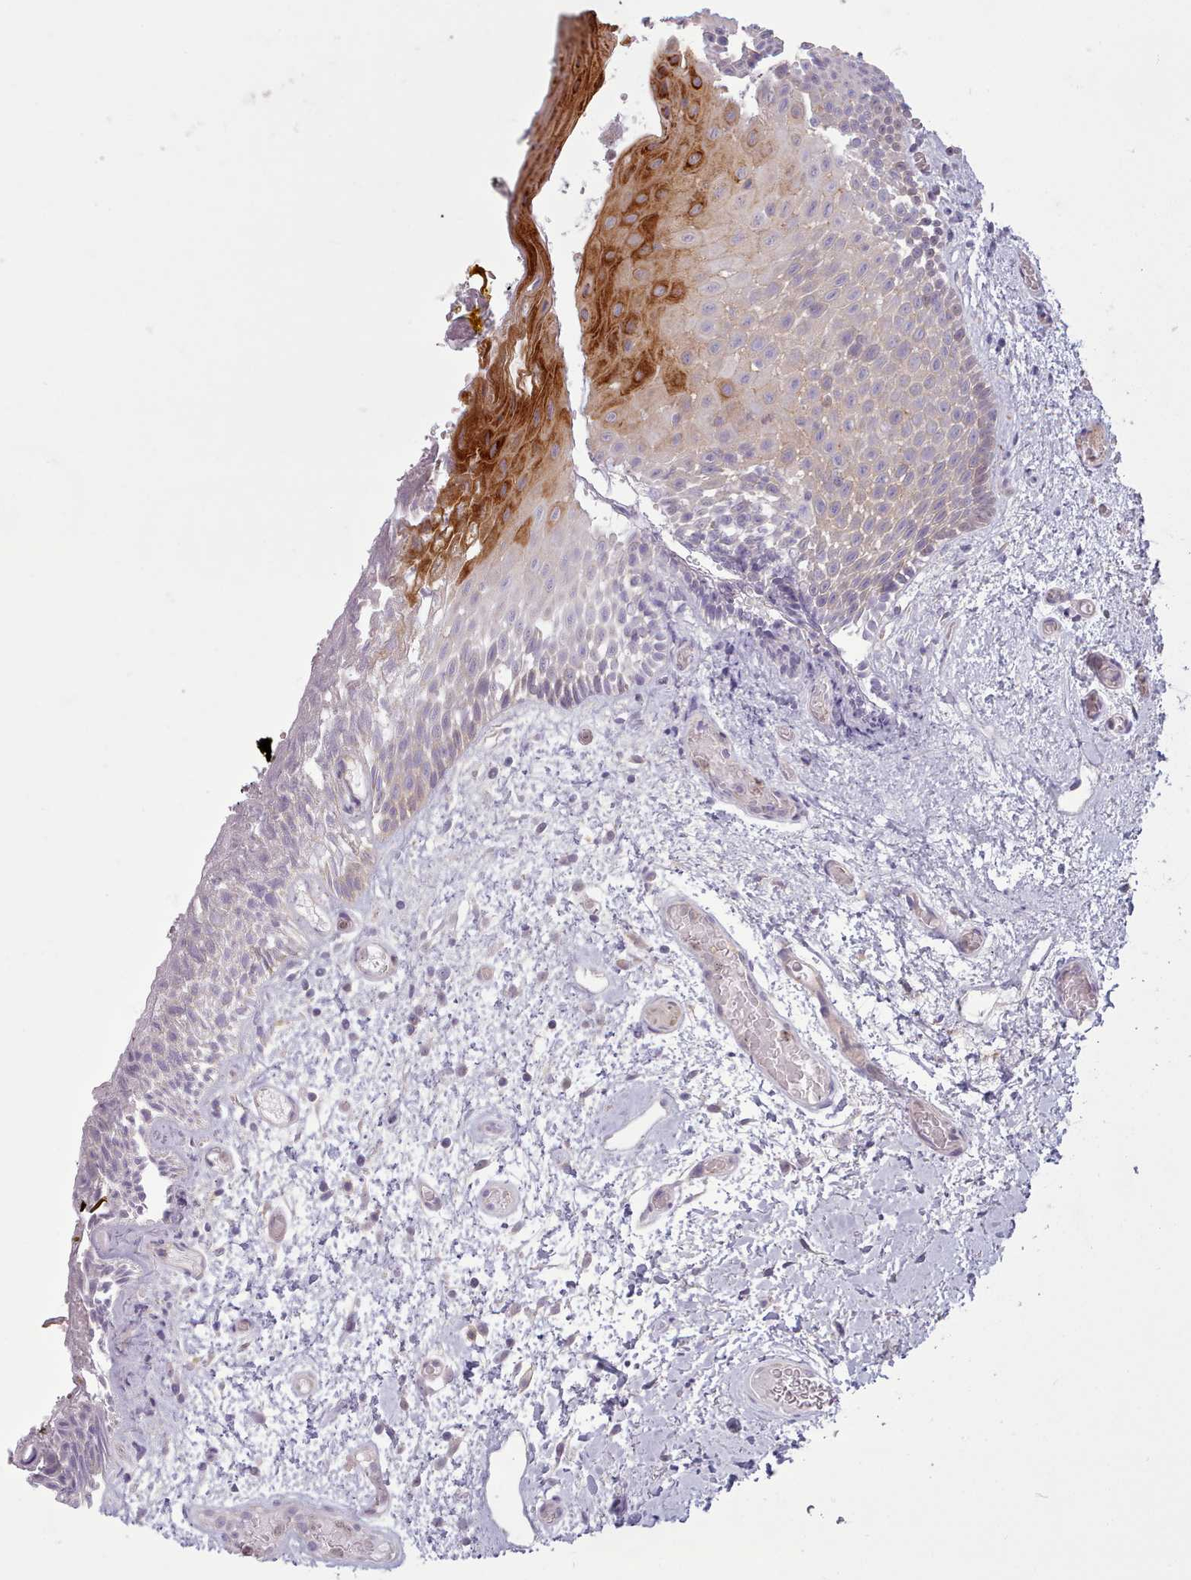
{"staining": {"intensity": "strong", "quantity": "<25%", "location": "cytoplasmic/membranous"}, "tissue": "oral mucosa", "cell_type": "Squamous epithelial cells", "image_type": "normal", "snomed": [{"axis": "morphology", "description": "Normal tissue, NOS"}, {"axis": "morphology", "description": "Squamous cell carcinoma, NOS"}, {"axis": "topography", "description": "Oral tissue"}, {"axis": "topography", "description": "Tounge, NOS"}, {"axis": "topography", "description": "Head-Neck"}], "caption": "Approximately <25% of squamous epithelial cells in benign oral mucosa display strong cytoplasmic/membranous protein expression as visualized by brown immunohistochemical staining.", "gene": "SLURP1", "patient": {"sex": "male", "age": 76}}